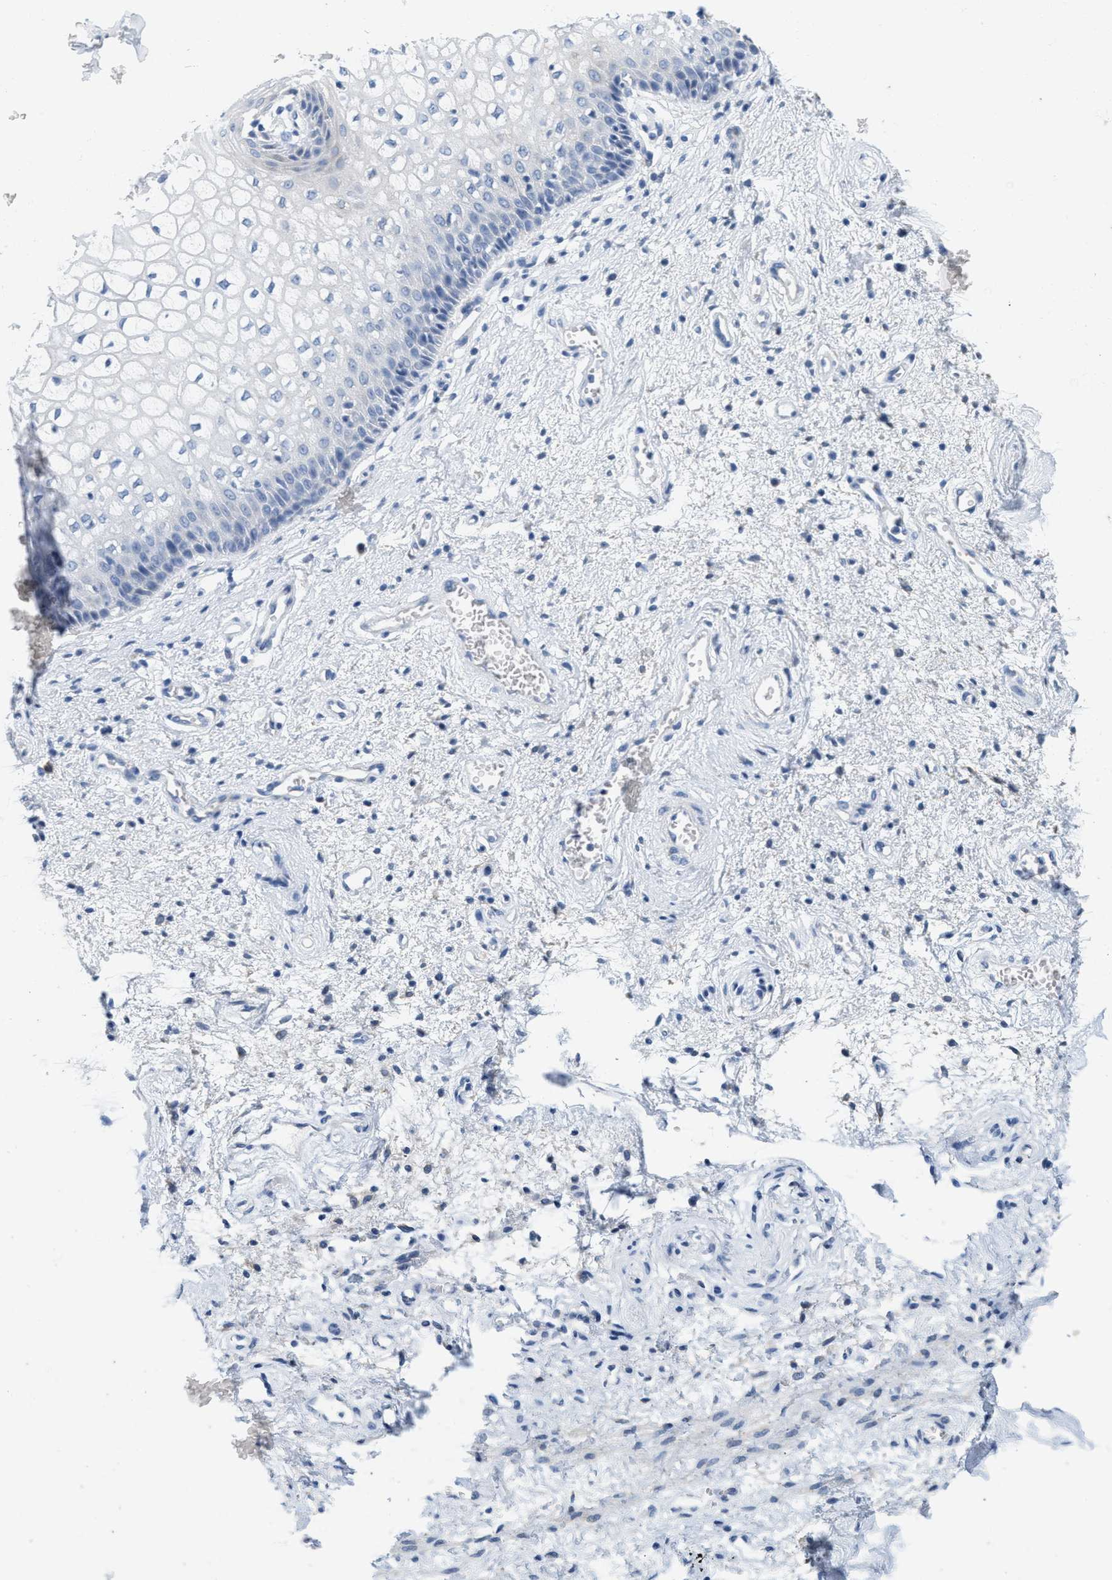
{"staining": {"intensity": "negative", "quantity": "none", "location": "none"}, "tissue": "vagina", "cell_type": "Squamous epithelial cells", "image_type": "normal", "snomed": [{"axis": "morphology", "description": "Normal tissue, NOS"}, {"axis": "topography", "description": "Vagina"}], "caption": "An immunohistochemistry histopathology image of normal vagina is shown. There is no staining in squamous epithelial cells of vagina.", "gene": "ABCB11", "patient": {"sex": "female", "age": 34}}